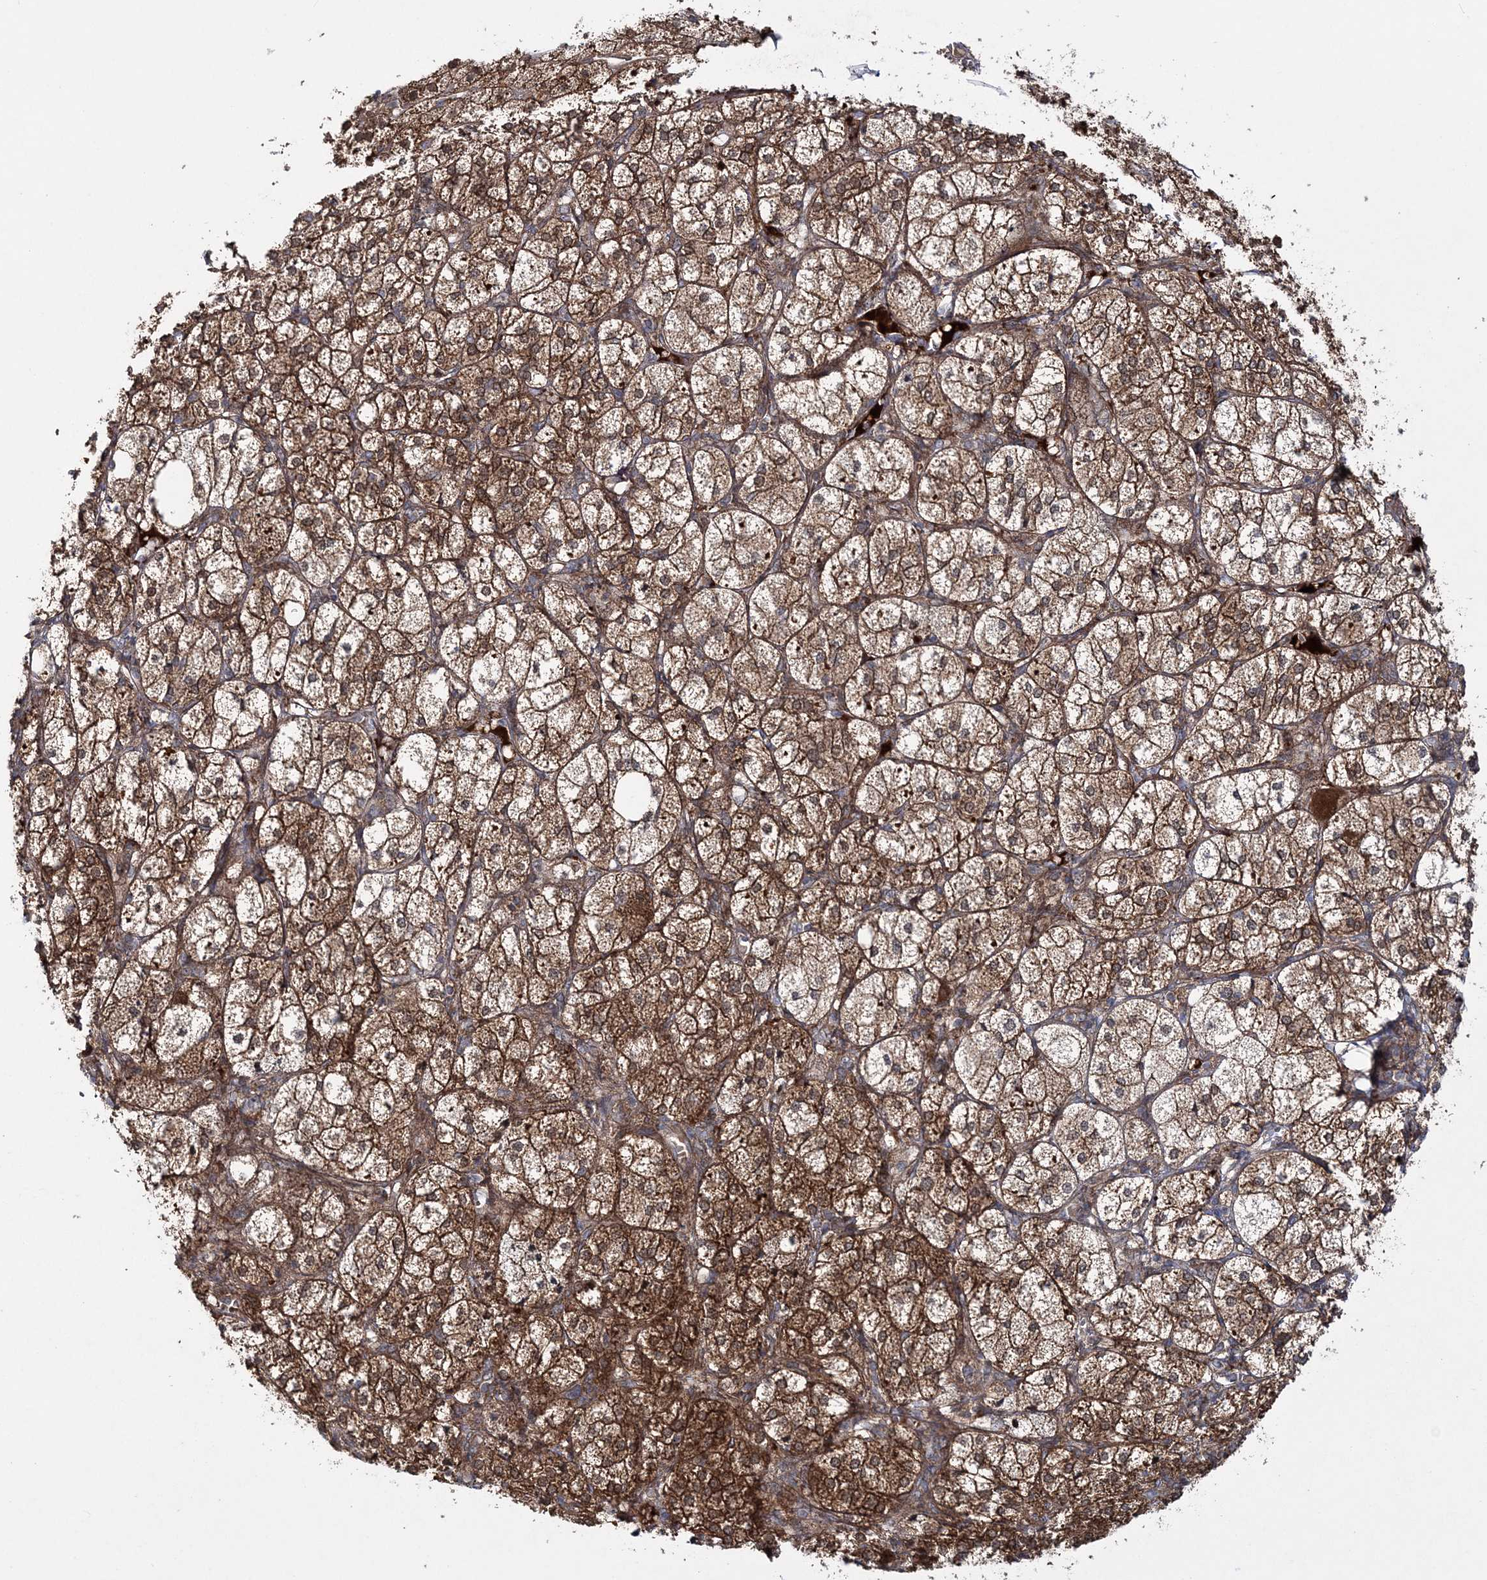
{"staining": {"intensity": "strong", "quantity": ">75%", "location": "cytoplasmic/membranous"}, "tissue": "adrenal gland", "cell_type": "Glandular cells", "image_type": "normal", "snomed": [{"axis": "morphology", "description": "Normal tissue, NOS"}, {"axis": "topography", "description": "Adrenal gland"}], "caption": "Glandular cells demonstrate high levels of strong cytoplasmic/membranous staining in about >75% of cells in normal adrenal gland. (DAB (3,3'-diaminobenzidine) IHC, brown staining for protein, blue staining for nuclei).", "gene": "MOCS2", "patient": {"sex": "female", "age": 61}}